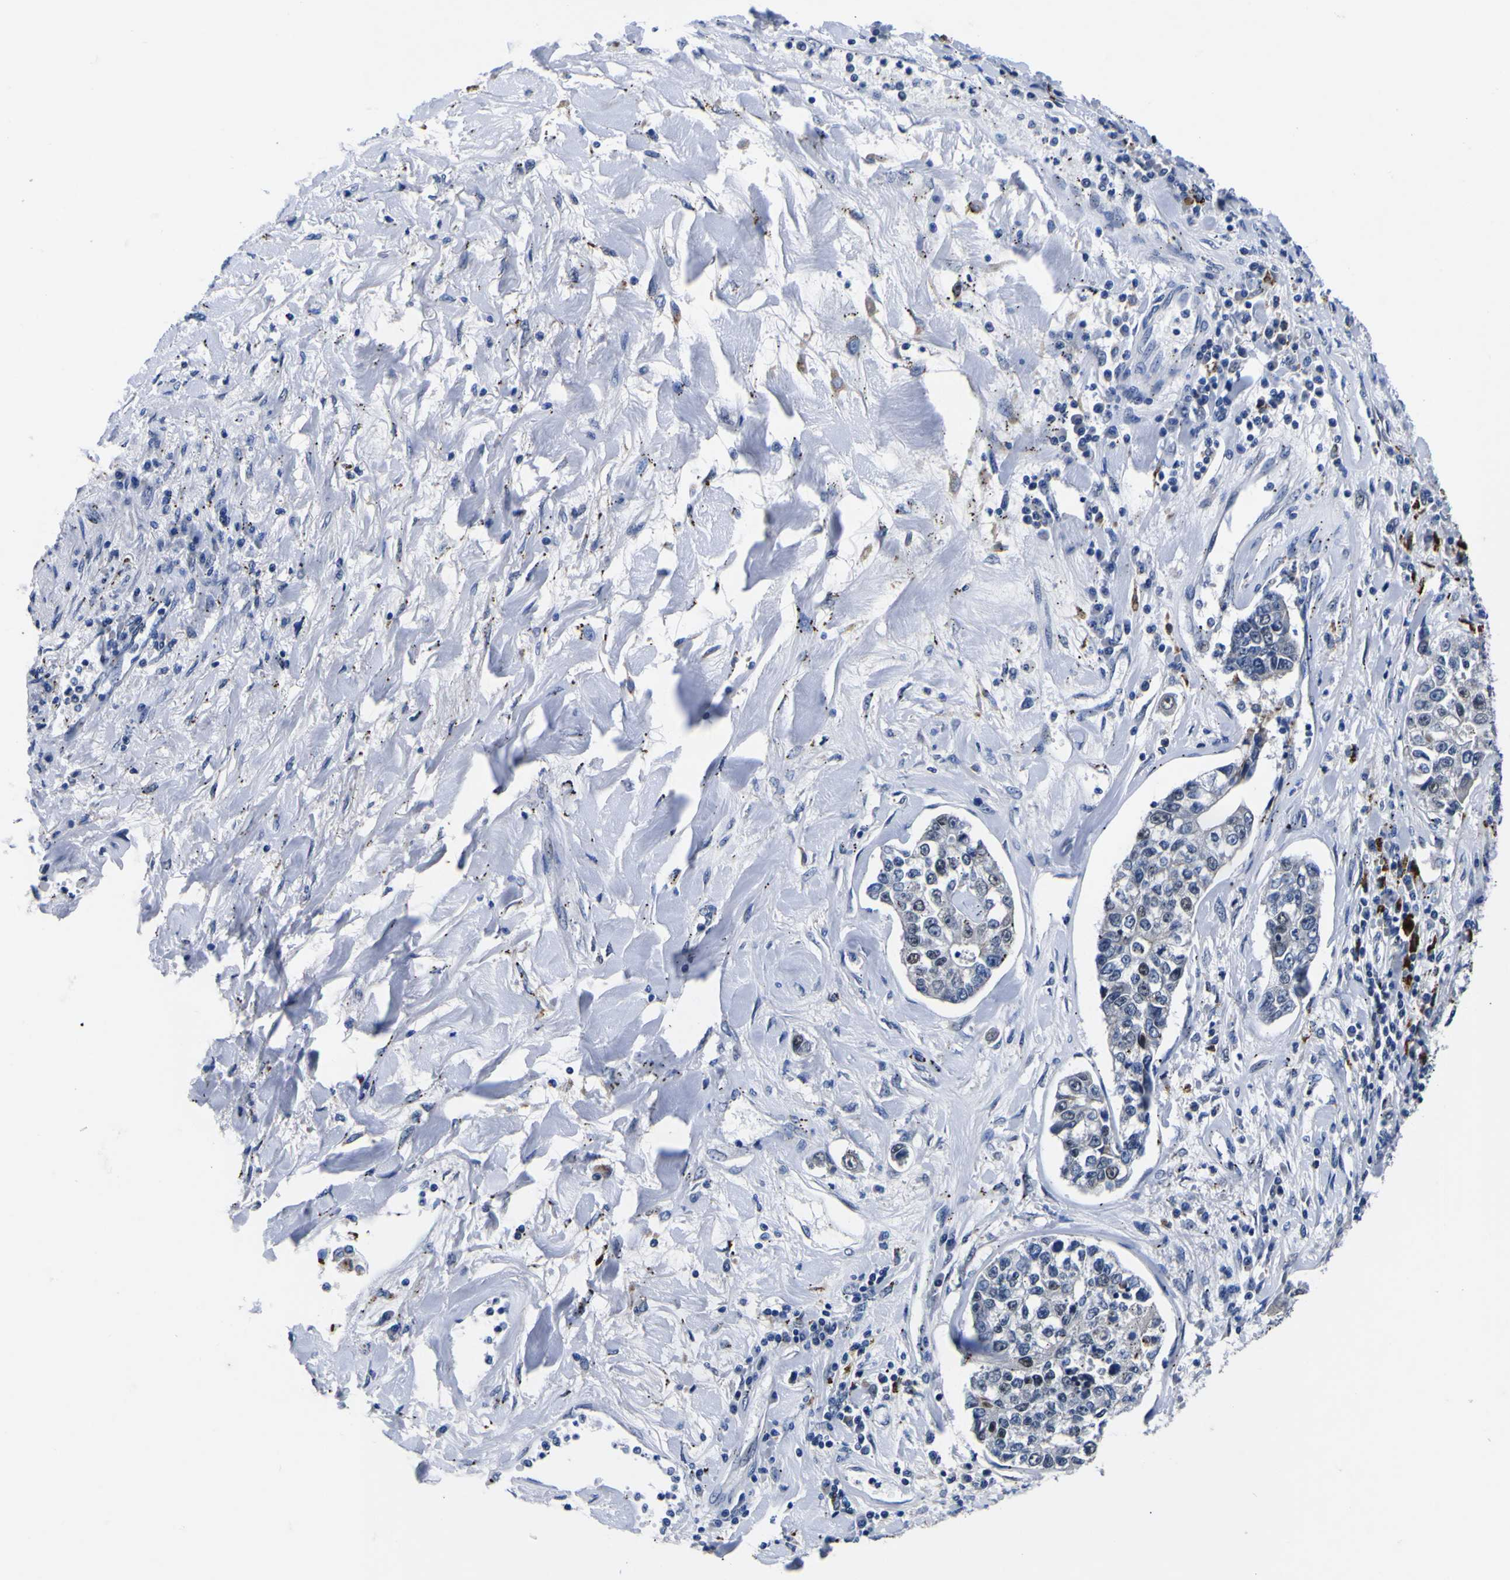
{"staining": {"intensity": "negative", "quantity": "none", "location": "none"}, "tissue": "lung cancer", "cell_type": "Tumor cells", "image_type": "cancer", "snomed": [{"axis": "morphology", "description": "Adenocarcinoma, NOS"}, {"axis": "topography", "description": "Lung"}], "caption": "Immunohistochemistry (IHC) micrograph of neoplastic tissue: human lung adenocarcinoma stained with DAB shows no significant protein staining in tumor cells. The staining was performed using DAB to visualize the protein expression in brown, while the nuclei were stained in blue with hematoxylin (Magnification: 20x).", "gene": "IGFLR1", "patient": {"sex": "male", "age": 49}}